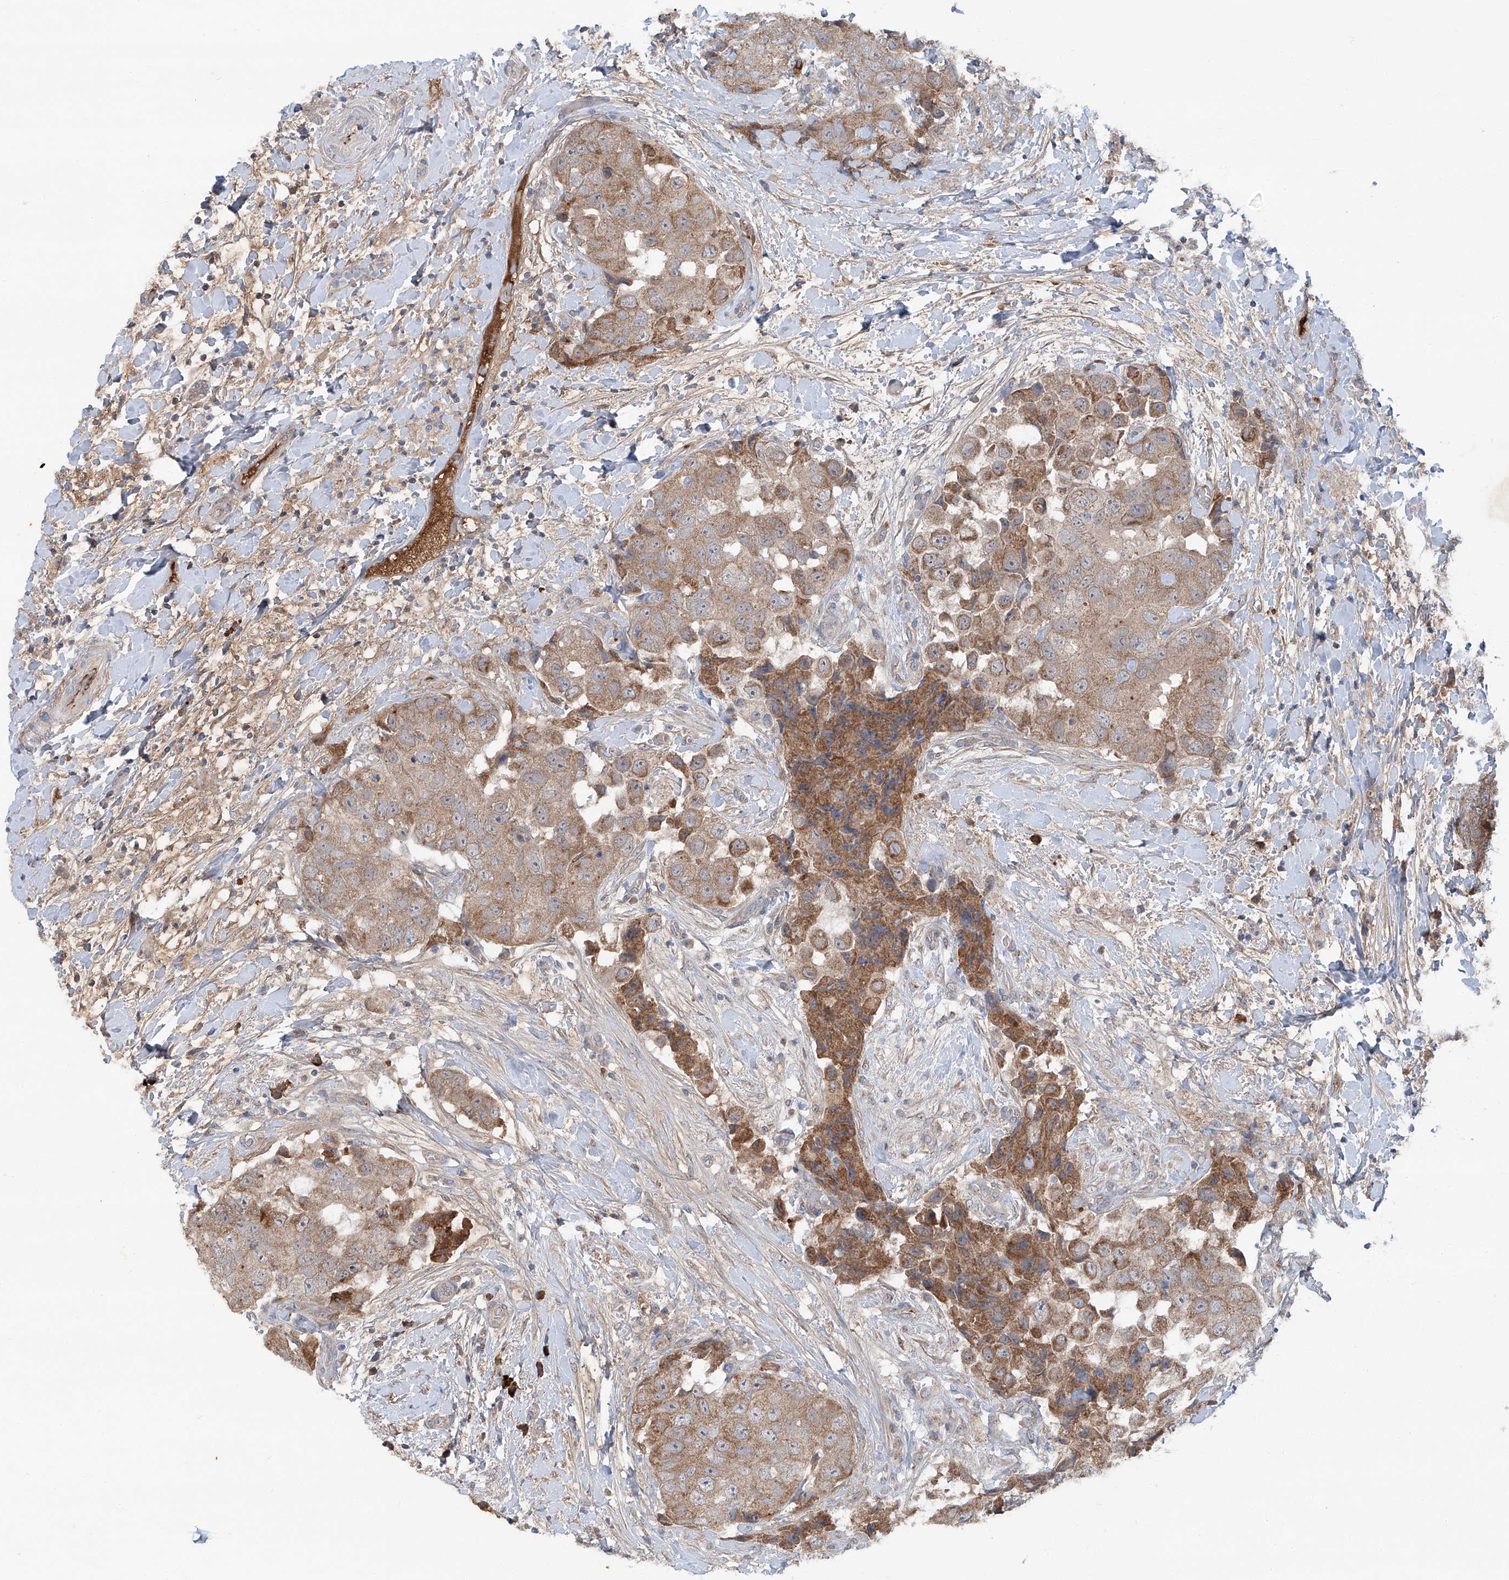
{"staining": {"intensity": "moderate", "quantity": ">75%", "location": "cytoplasmic/membranous"}, "tissue": "breast cancer", "cell_type": "Tumor cells", "image_type": "cancer", "snomed": [{"axis": "morphology", "description": "Normal tissue, NOS"}, {"axis": "morphology", "description": "Duct carcinoma"}, {"axis": "topography", "description": "Breast"}], "caption": "Tumor cells show medium levels of moderate cytoplasmic/membranous positivity in approximately >75% of cells in breast cancer.", "gene": "SIX4", "patient": {"sex": "female", "age": 62}}